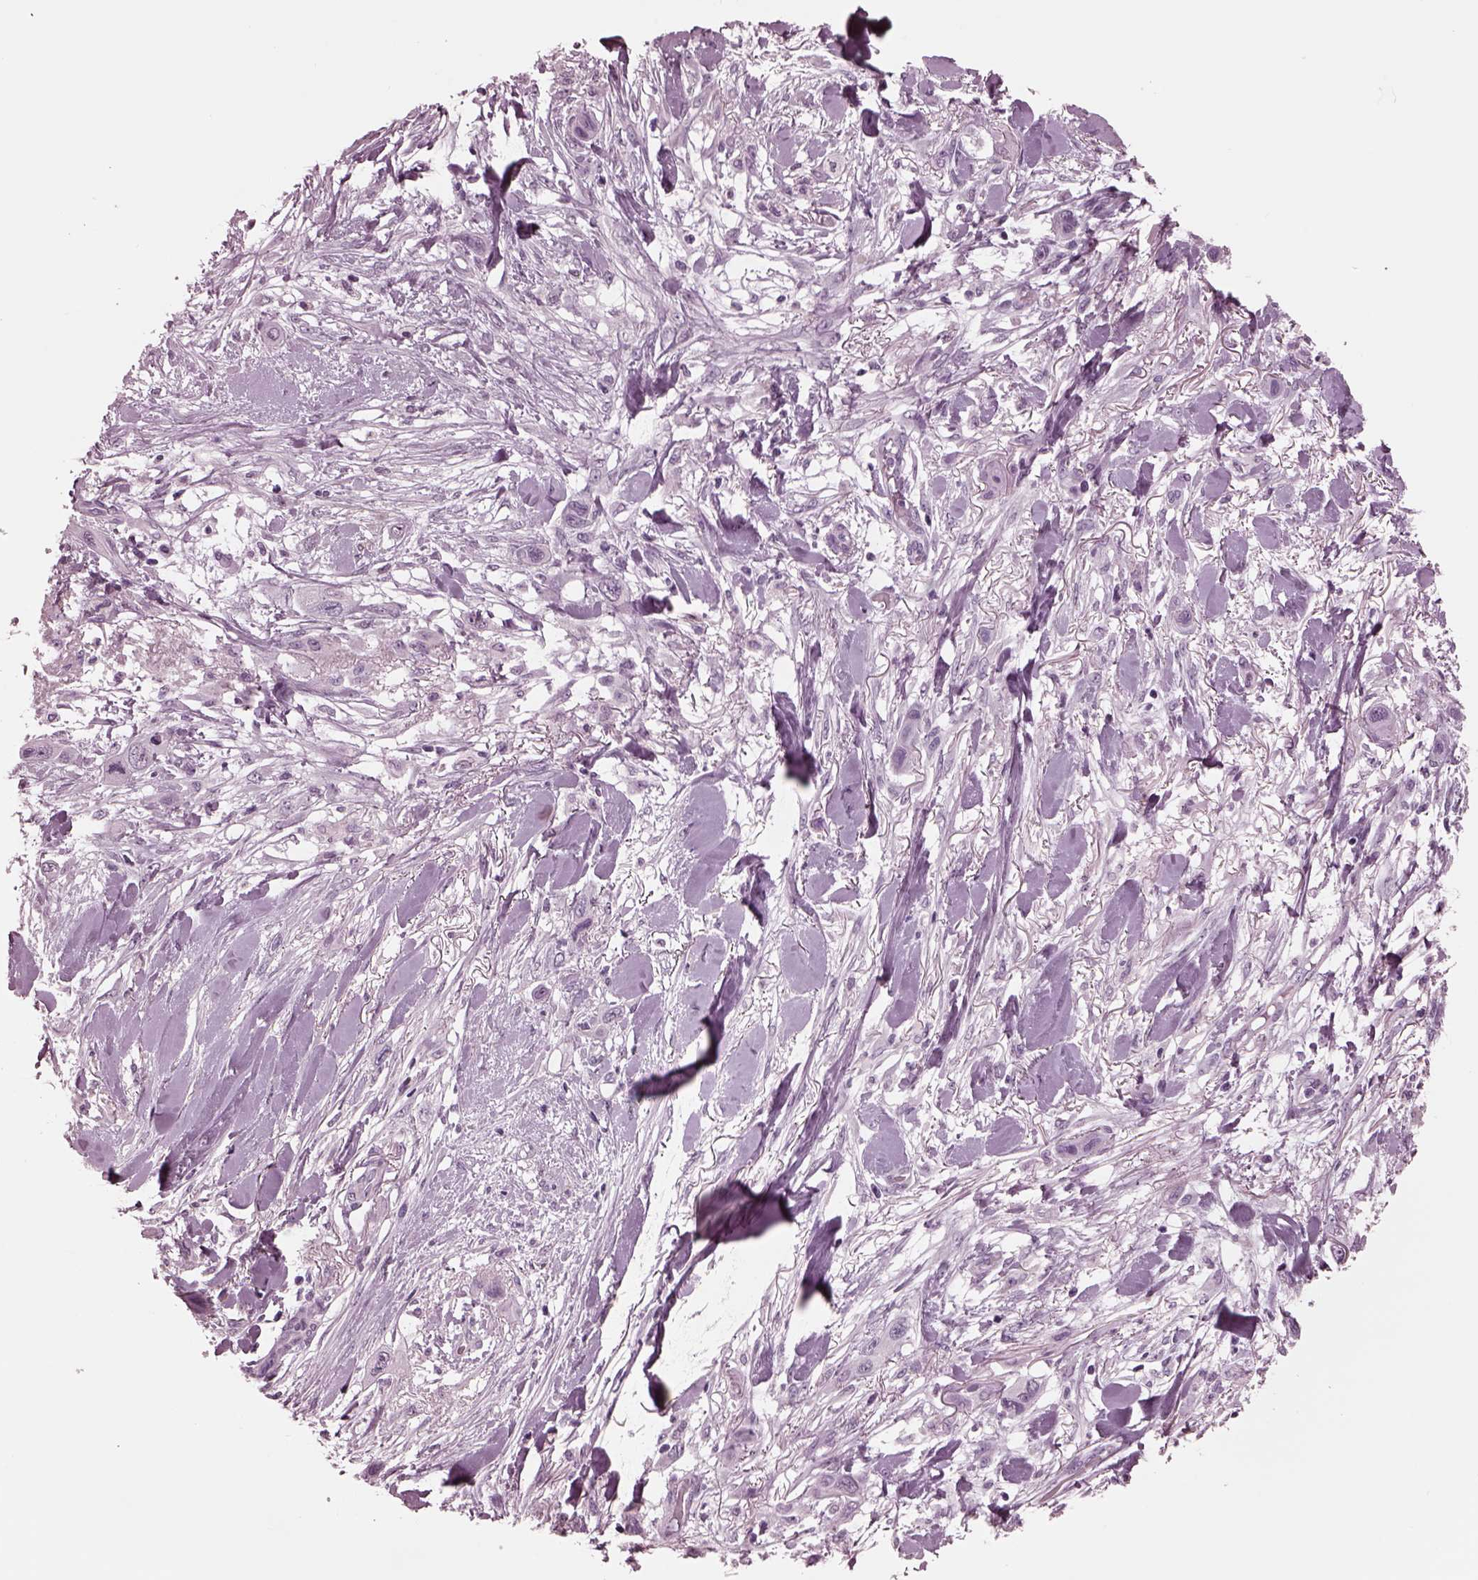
{"staining": {"intensity": "negative", "quantity": "none", "location": "none"}, "tissue": "skin cancer", "cell_type": "Tumor cells", "image_type": "cancer", "snomed": [{"axis": "morphology", "description": "Squamous cell carcinoma, NOS"}, {"axis": "topography", "description": "Skin"}], "caption": "An immunohistochemistry (IHC) histopathology image of skin squamous cell carcinoma is shown. There is no staining in tumor cells of skin squamous cell carcinoma.", "gene": "MIB2", "patient": {"sex": "male", "age": 79}}